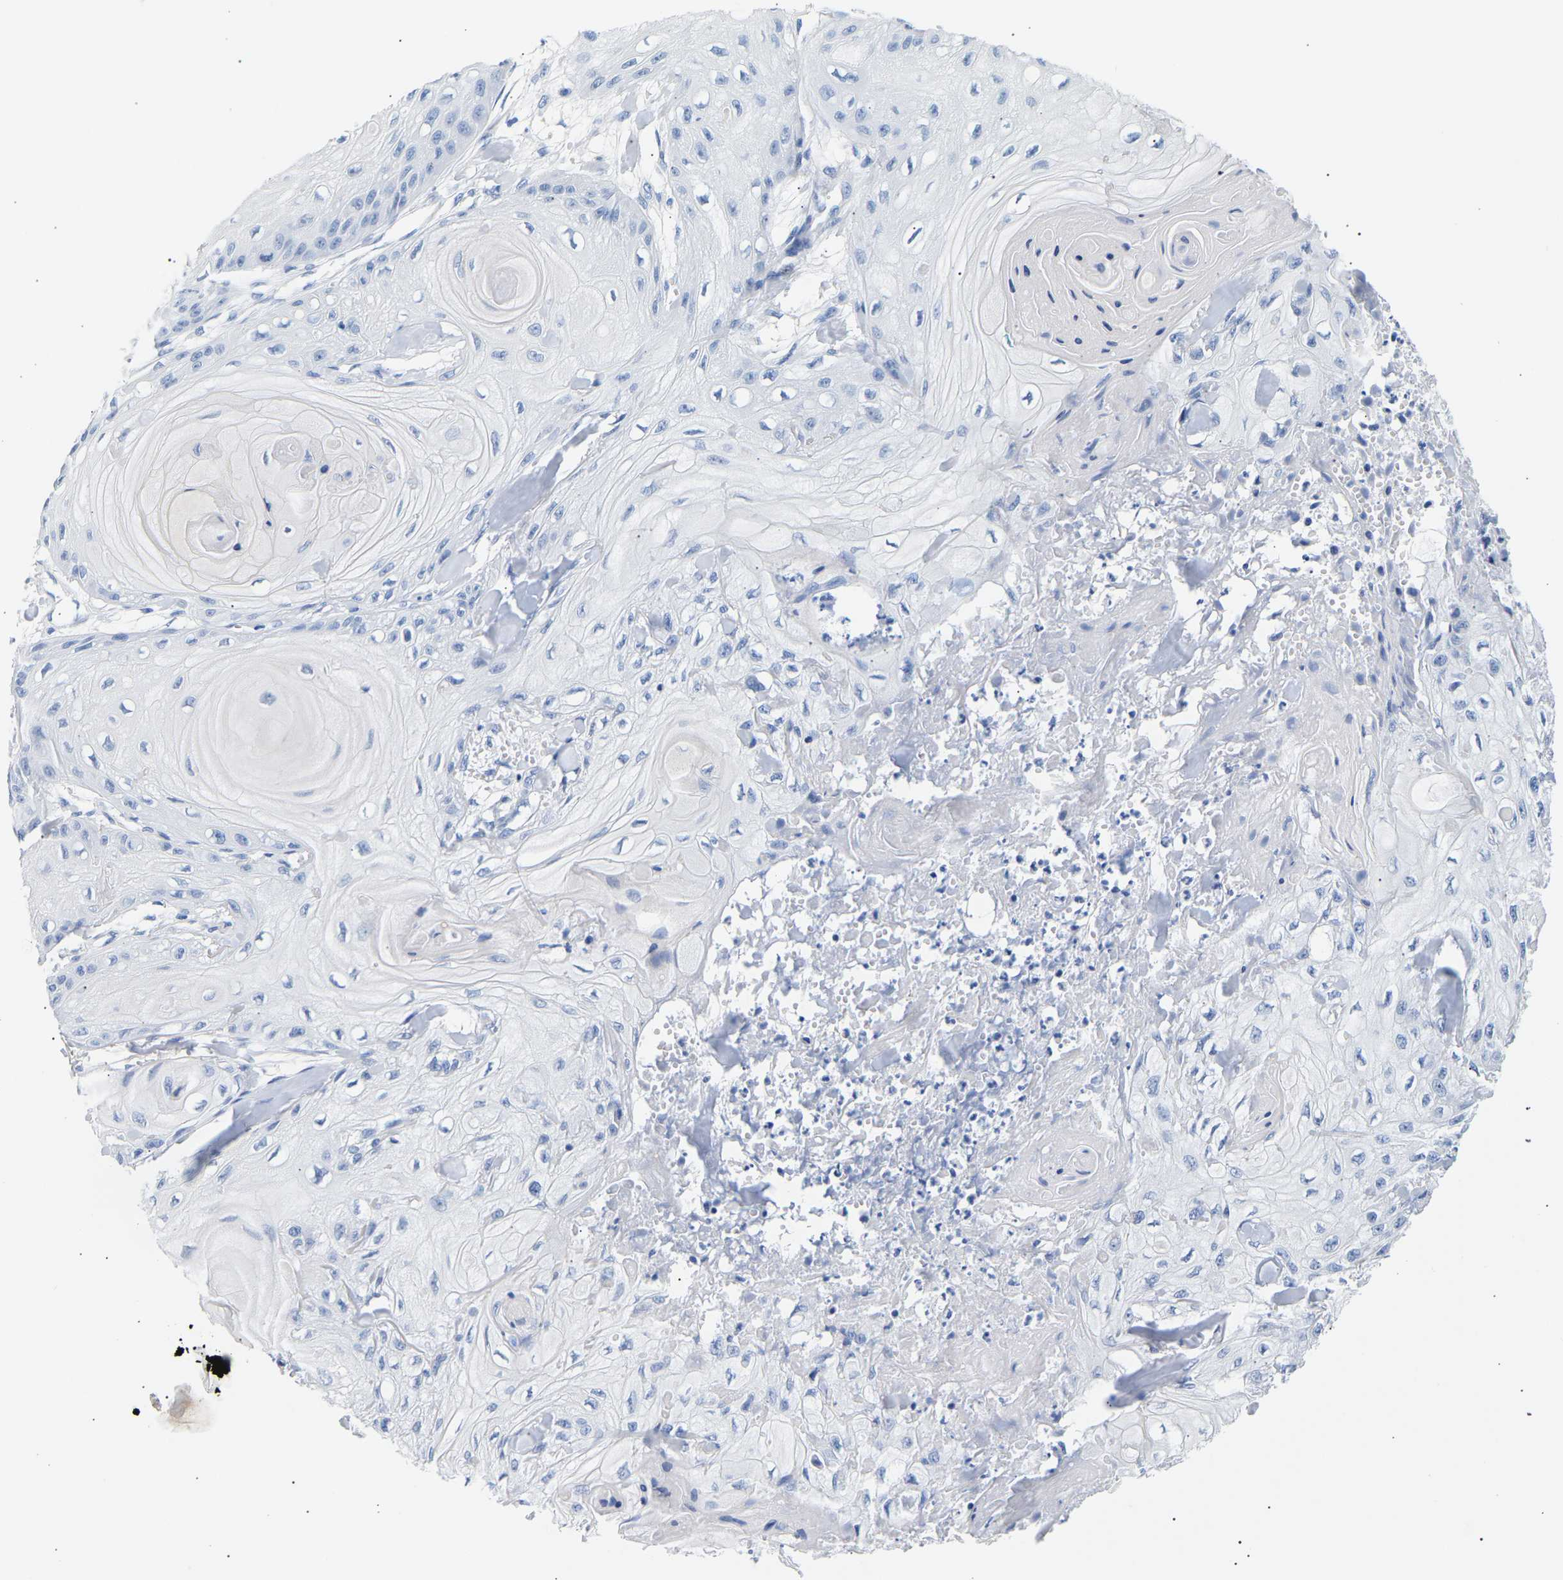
{"staining": {"intensity": "negative", "quantity": "none", "location": "none"}, "tissue": "skin cancer", "cell_type": "Tumor cells", "image_type": "cancer", "snomed": [{"axis": "morphology", "description": "Squamous cell carcinoma, NOS"}, {"axis": "topography", "description": "Skin"}], "caption": "The image exhibits no significant staining in tumor cells of skin squamous cell carcinoma.", "gene": "SPINK2", "patient": {"sex": "male", "age": 74}}